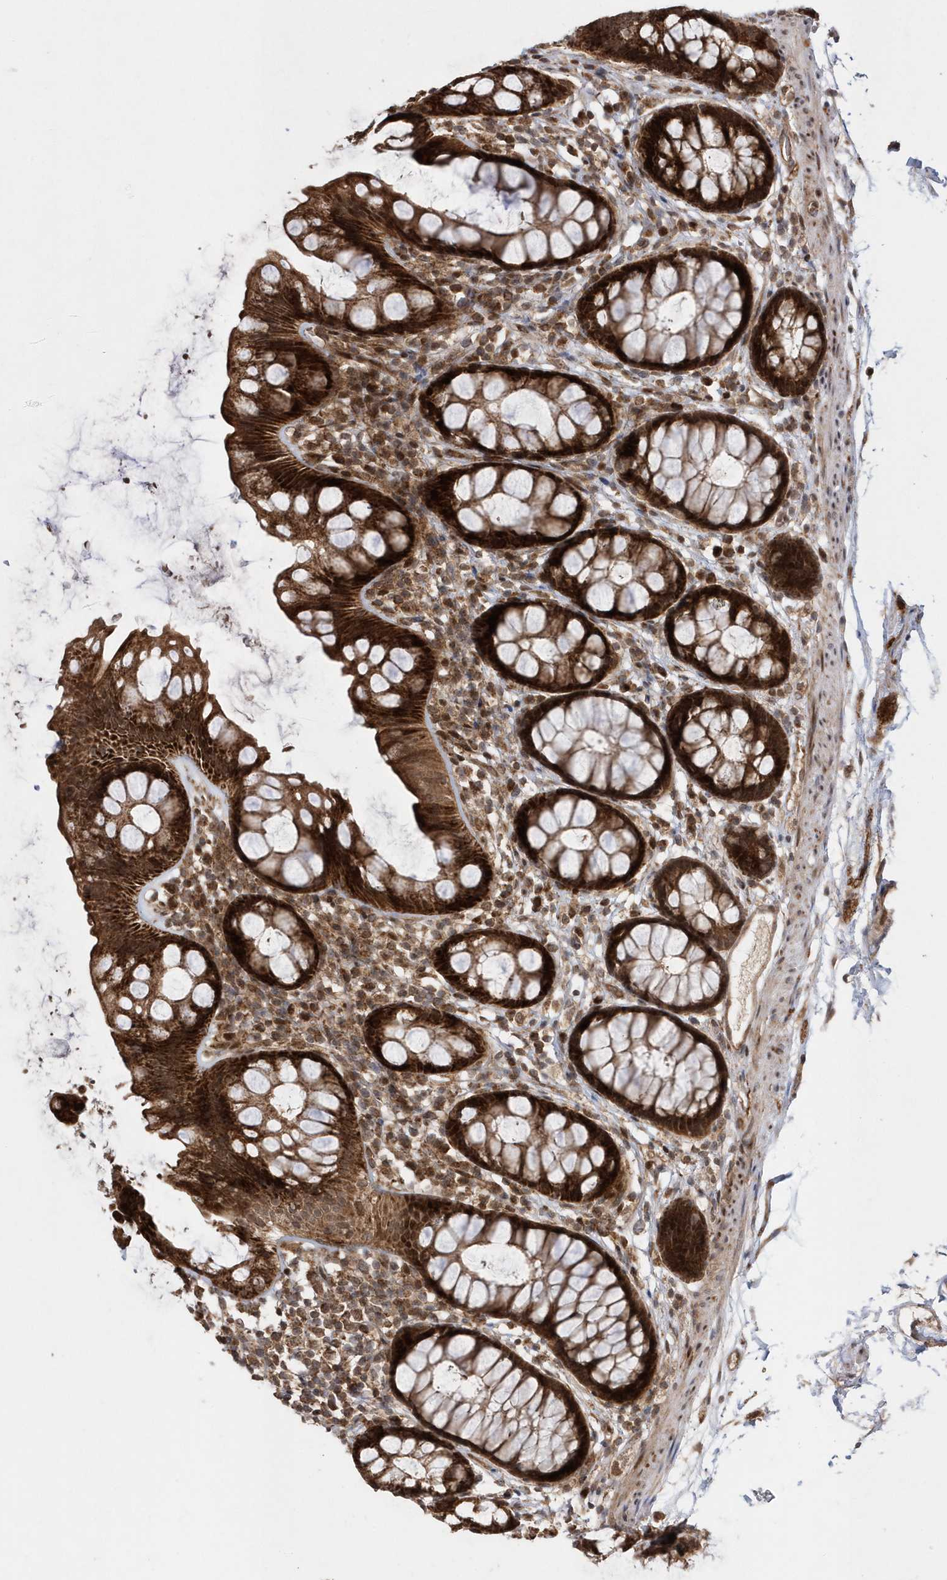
{"staining": {"intensity": "strong", "quantity": ">75%", "location": "cytoplasmic/membranous"}, "tissue": "rectum", "cell_type": "Glandular cells", "image_type": "normal", "snomed": [{"axis": "morphology", "description": "Normal tissue, NOS"}, {"axis": "topography", "description": "Rectum"}], "caption": "This micrograph displays normal rectum stained with immunohistochemistry to label a protein in brown. The cytoplasmic/membranous of glandular cells show strong positivity for the protein. Nuclei are counter-stained blue.", "gene": "DALRD3", "patient": {"sex": "female", "age": 65}}